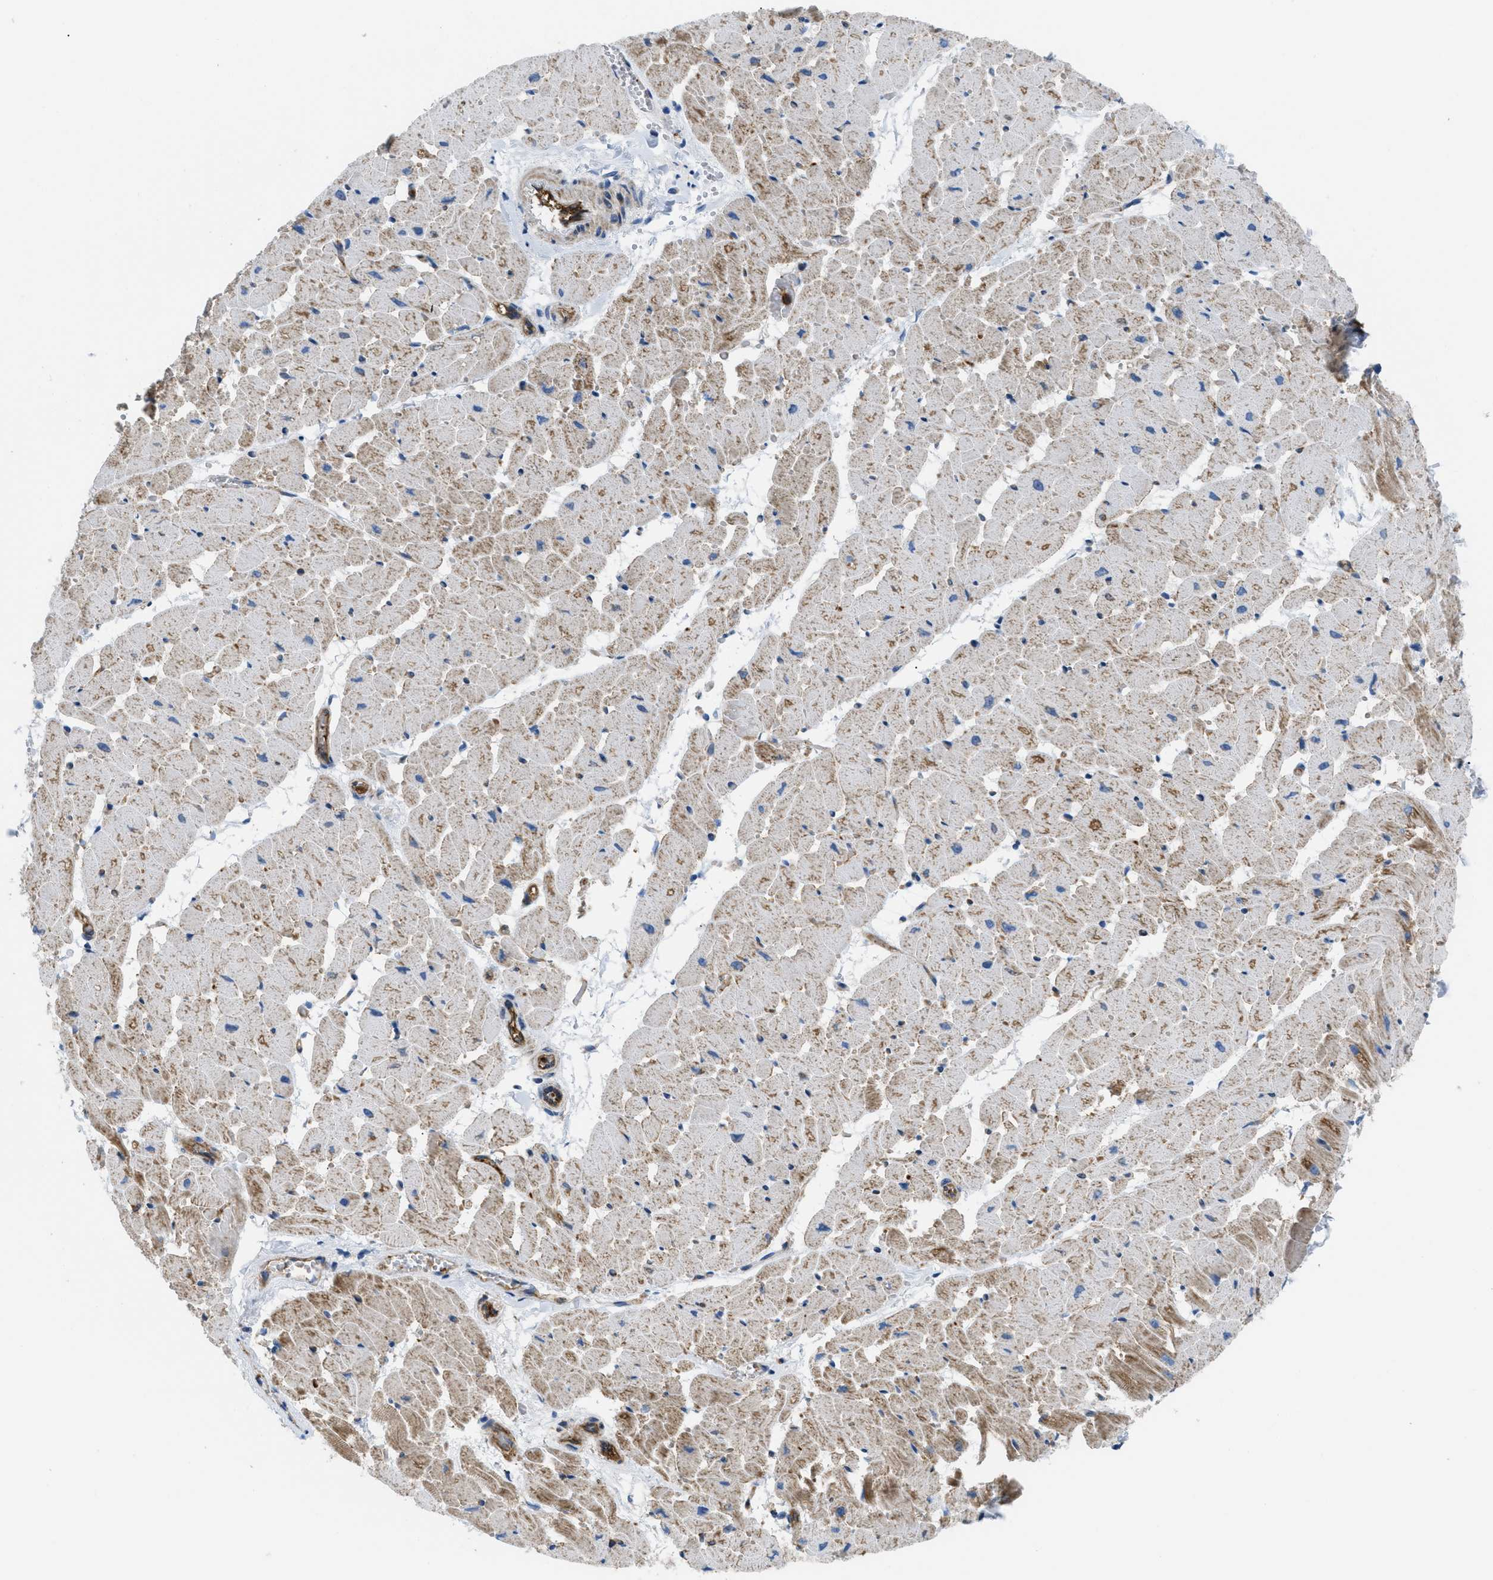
{"staining": {"intensity": "moderate", "quantity": ">75%", "location": "cytoplasmic/membranous"}, "tissue": "heart muscle", "cell_type": "Cardiomyocytes", "image_type": "normal", "snomed": [{"axis": "morphology", "description": "Normal tissue, NOS"}, {"axis": "topography", "description": "Heart"}], "caption": "Immunohistochemistry photomicrograph of benign heart muscle stained for a protein (brown), which displays medium levels of moderate cytoplasmic/membranous staining in approximately >75% of cardiomyocytes.", "gene": "ATP2A3", "patient": {"sex": "female", "age": 19}}